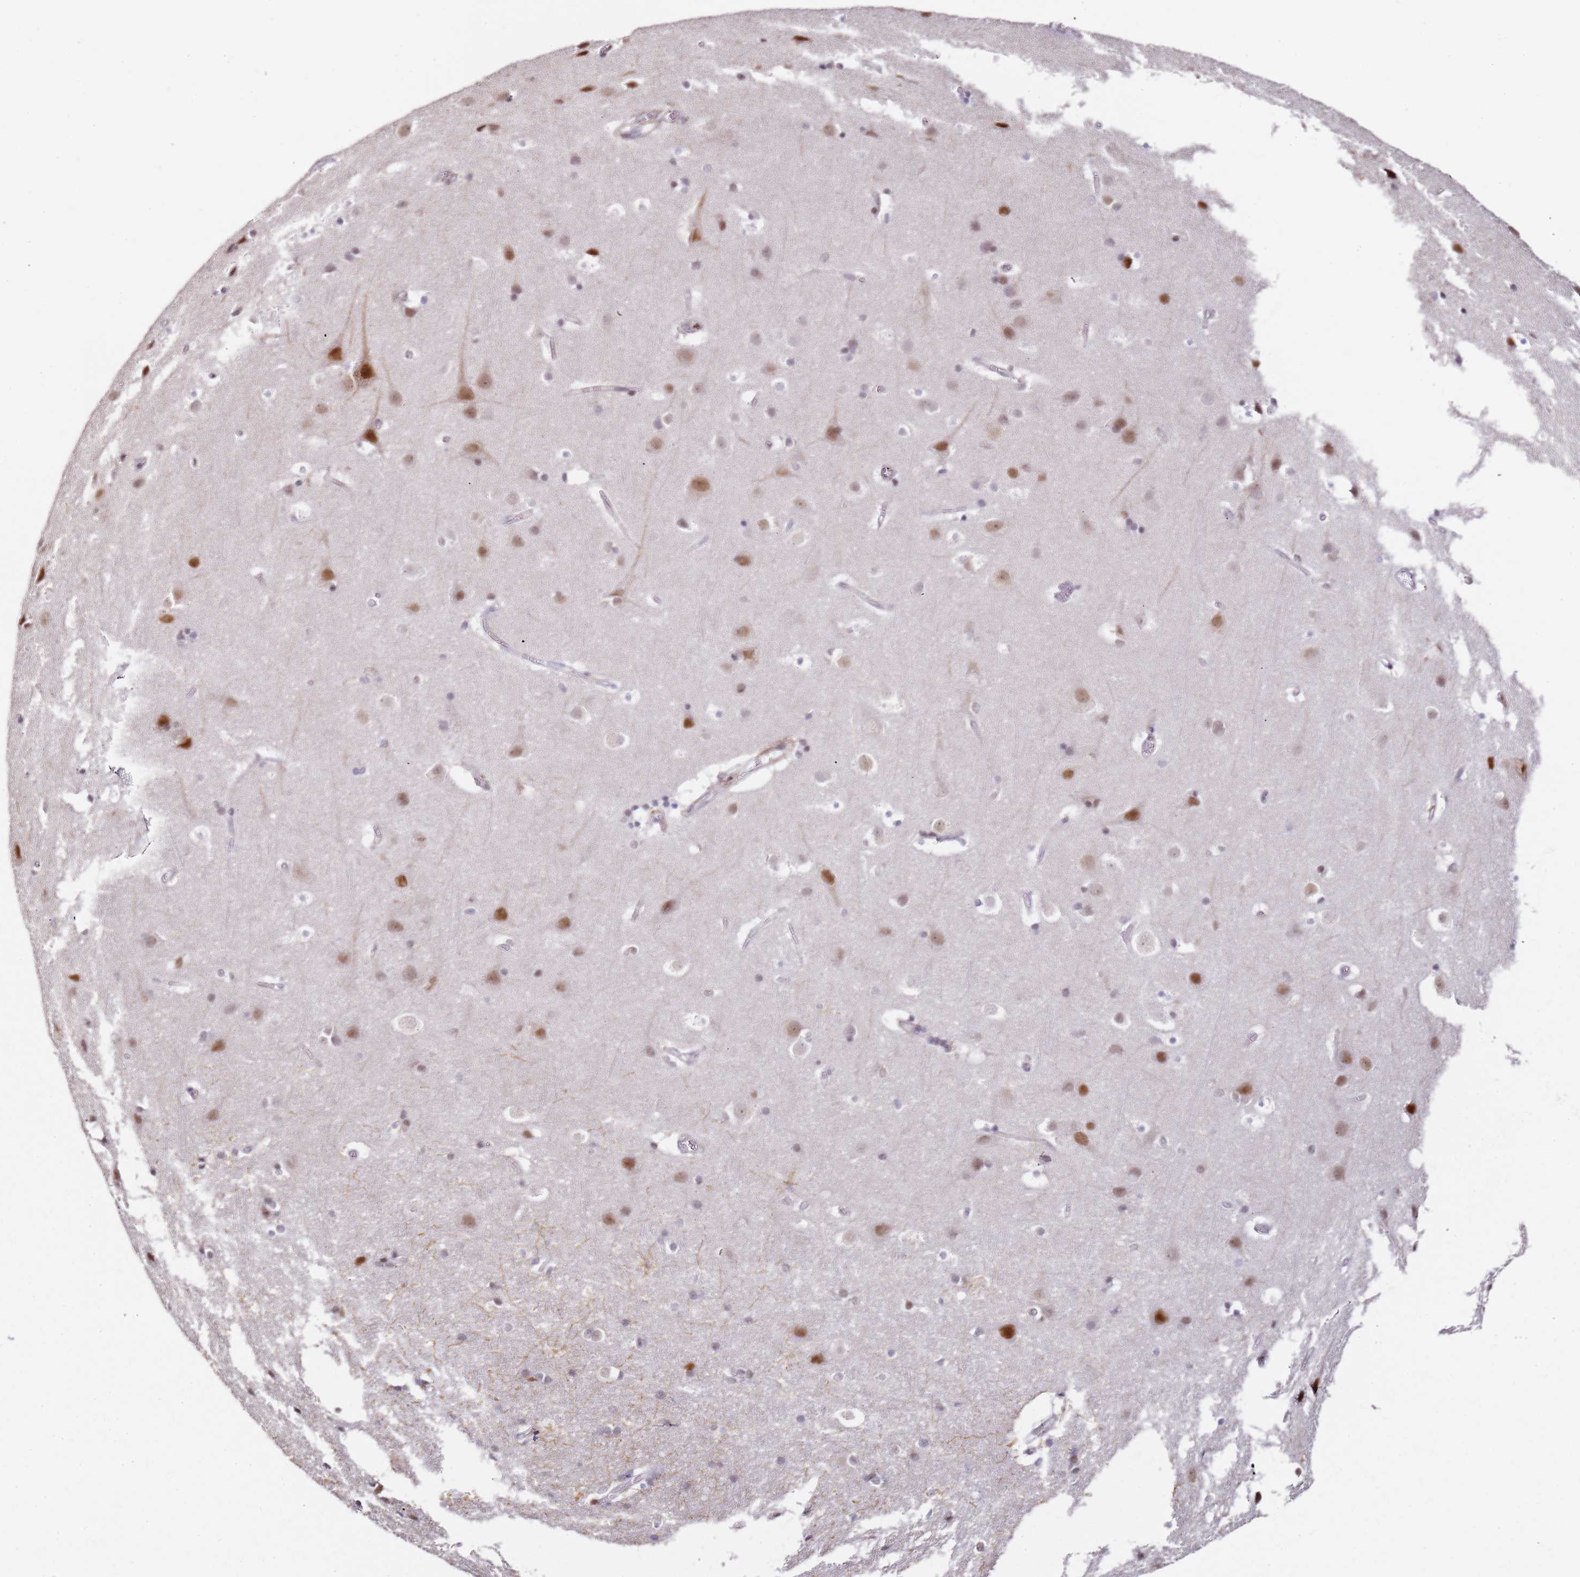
{"staining": {"intensity": "negative", "quantity": "none", "location": "none"}, "tissue": "cerebral cortex", "cell_type": "Endothelial cells", "image_type": "normal", "snomed": [{"axis": "morphology", "description": "Normal tissue, NOS"}, {"axis": "topography", "description": "Cerebral cortex"}], "caption": "A high-resolution image shows IHC staining of benign cerebral cortex, which exhibits no significant expression in endothelial cells. (DAB IHC with hematoxylin counter stain).", "gene": "PSMD4", "patient": {"sex": "male", "age": 54}}